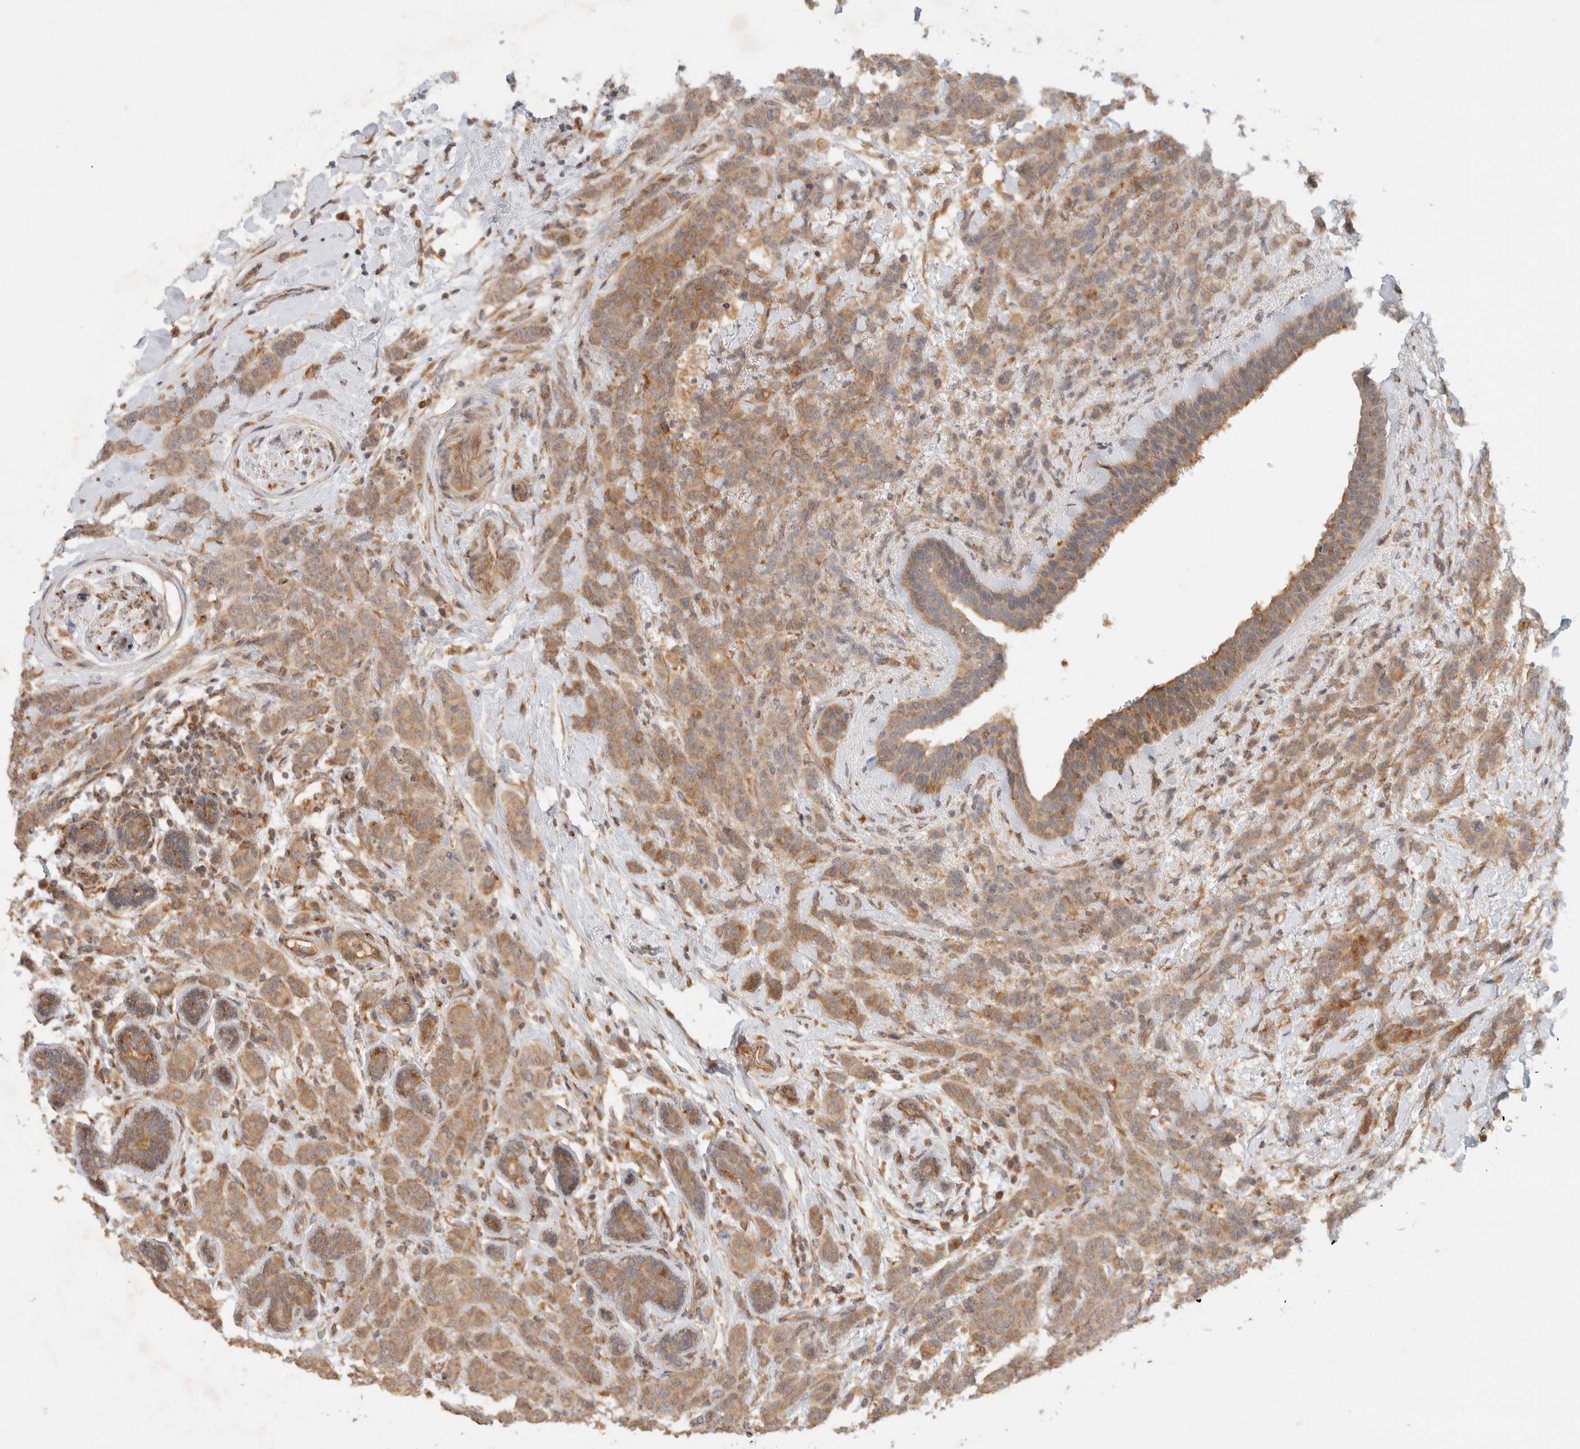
{"staining": {"intensity": "moderate", "quantity": ">75%", "location": "cytoplasmic/membranous"}, "tissue": "breast cancer", "cell_type": "Tumor cells", "image_type": "cancer", "snomed": [{"axis": "morphology", "description": "Normal tissue, NOS"}, {"axis": "morphology", "description": "Duct carcinoma"}, {"axis": "topography", "description": "Breast"}], "caption": "IHC of human breast cancer (intraductal carcinoma) demonstrates medium levels of moderate cytoplasmic/membranous positivity in approximately >75% of tumor cells. The staining was performed using DAB to visualize the protein expression in brown, while the nuclei were stained in blue with hematoxylin (Magnification: 20x).", "gene": "TACC1", "patient": {"sex": "female", "age": 40}}